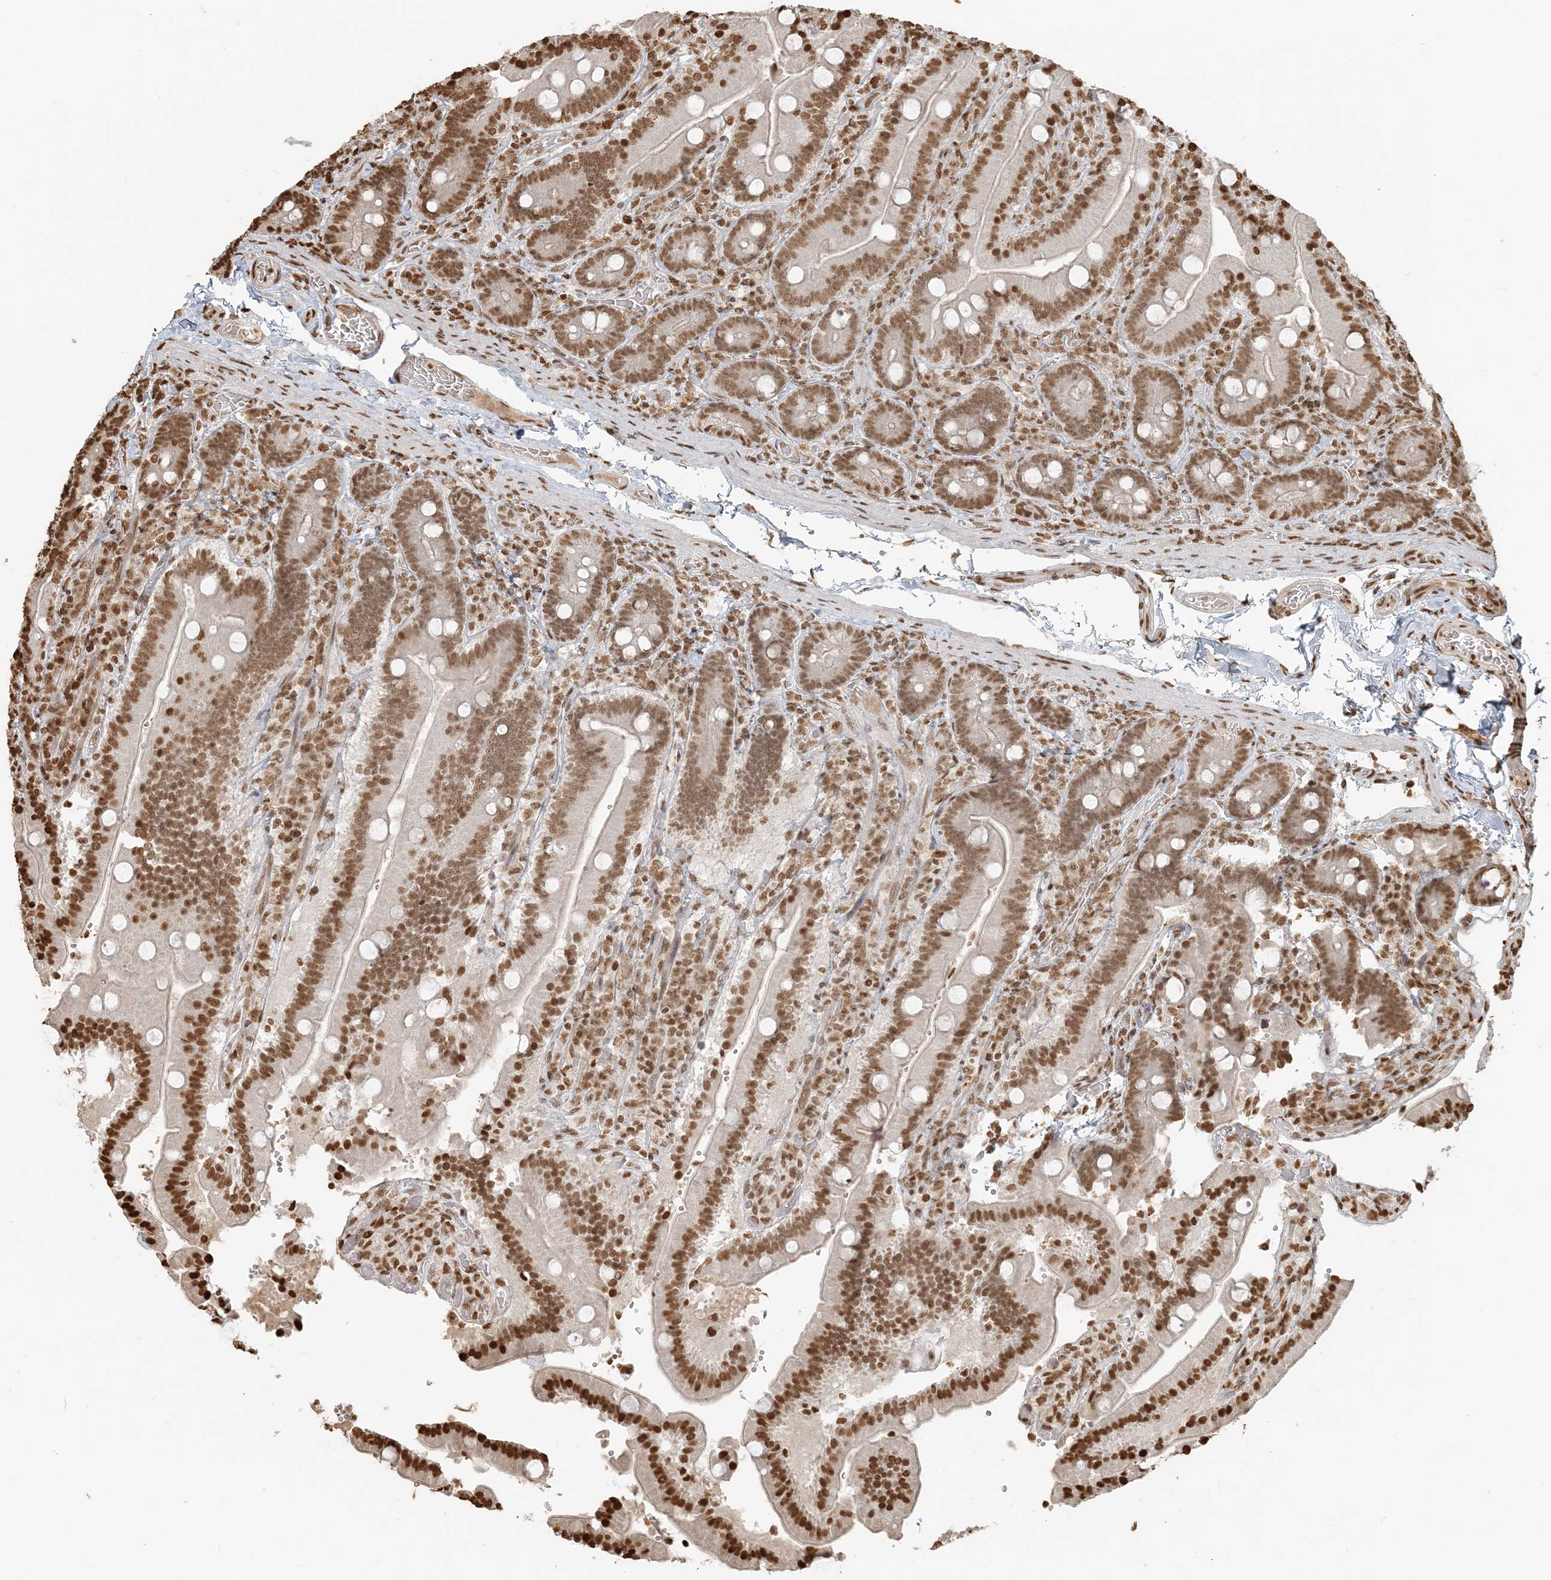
{"staining": {"intensity": "moderate", "quantity": ">75%", "location": "nuclear"}, "tissue": "duodenum", "cell_type": "Glandular cells", "image_type": "normal", "snomed": [{"axis": "morphology", "description": "Normal tissue, NOS"}, {"axis": "topography", "description": "Duodenum"}], "caption": "There is medium levels of moderate nuclear expression in glandular cells of unremarkable duodenum, as demonstrated by immunohistochemical staining (brown color).", "gene": "H3", "patient": {"sex": "female", "age": 62}}